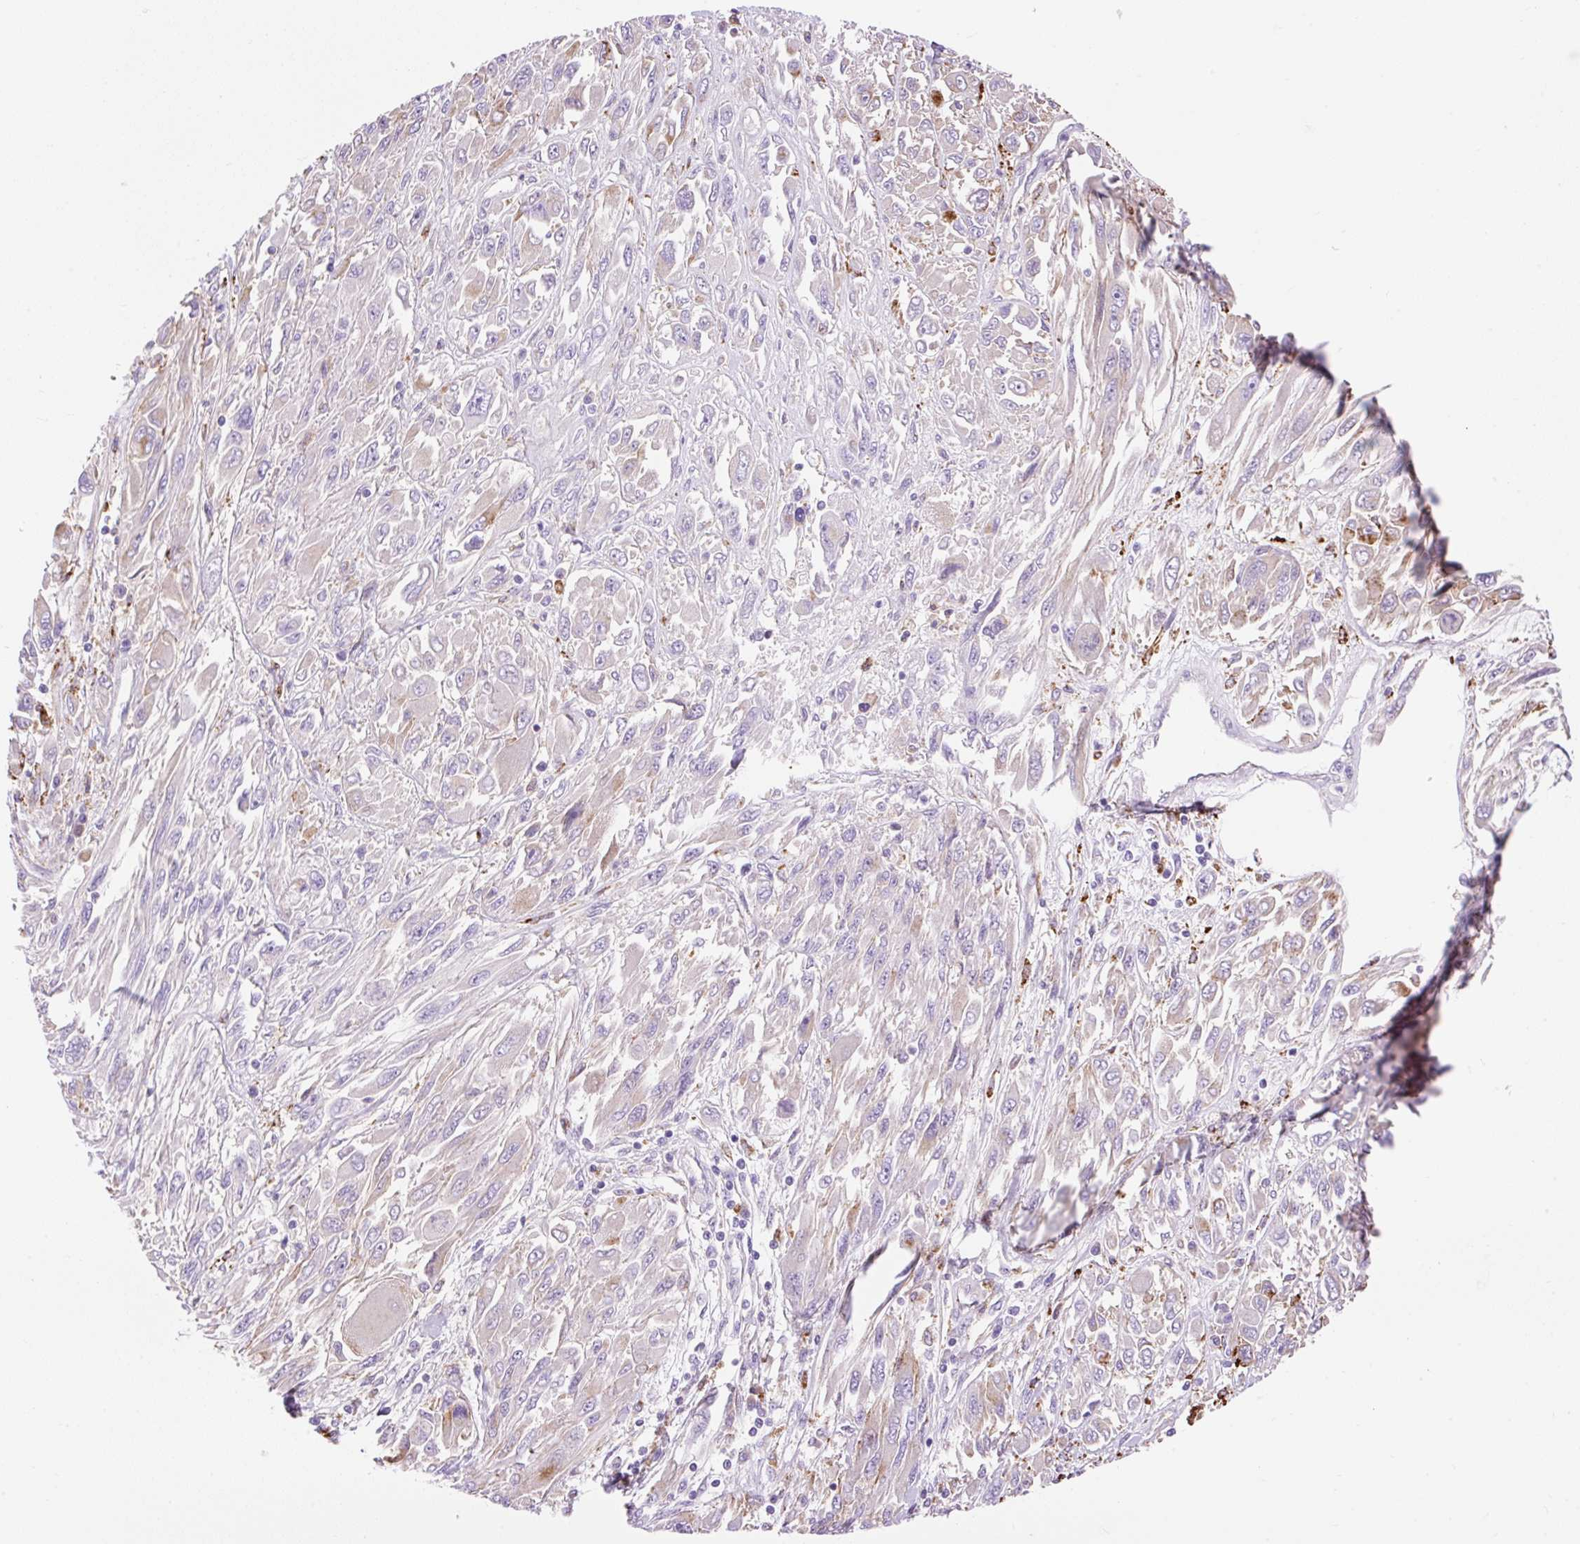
{"staining": {"intensity": "weak", "quantity": "<25%", "location": "cytoplasmic/membranous"}, "tissue": "melanoma", "cell_type": "Tumor cells", "image_type": "cancer", "snomed": [{"axis": "morphology", "description": "Malignant melanoma, NOS"}, {"axis": "topography", "description": "Skin"}], "caption": "Immunohistochemistry micrograph of neoplastic tissue: malignant melanoma stained with DAB (3,3'-diaminobenzidine) displays no significant protein positivity in tumor cells.", "gene": "HEXB", "patient": {"sex": "female", "age": 91}}